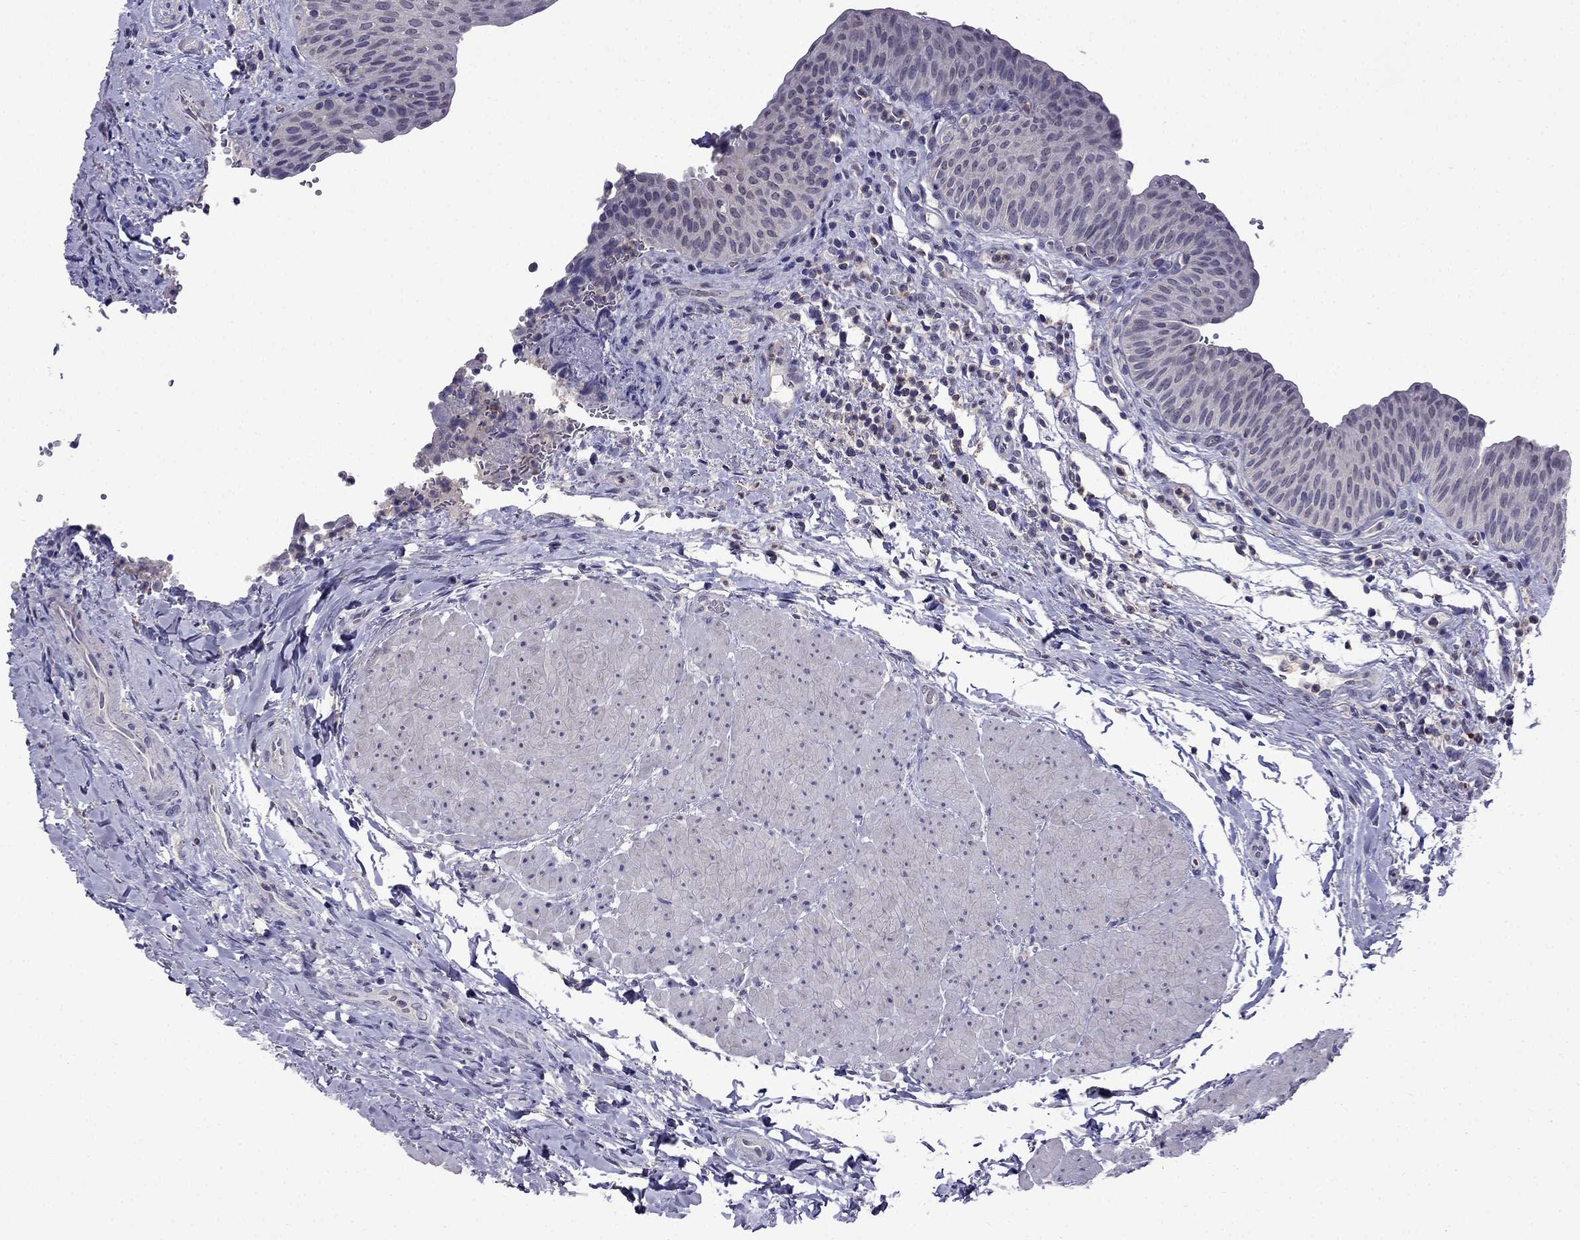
{"staining": {"intensity": "negative", "quantity": "none", "location": "none"}, "tissue": "urinary bladder", "cell_type": "Urothelial cells", "image_type": "normal", "snomed": [{"axis": "morphology", "description": "Normal tissue, NOS"}, {"axis": "topography", "description": "Urinary bladder"}], "caption": "This is a micrograph of IHC staining of unremarkable urinary bladder, which shows no positivity in urothelial cells.", "gene": "AQP9", "patient": {"sex": "male", "age": 66}}